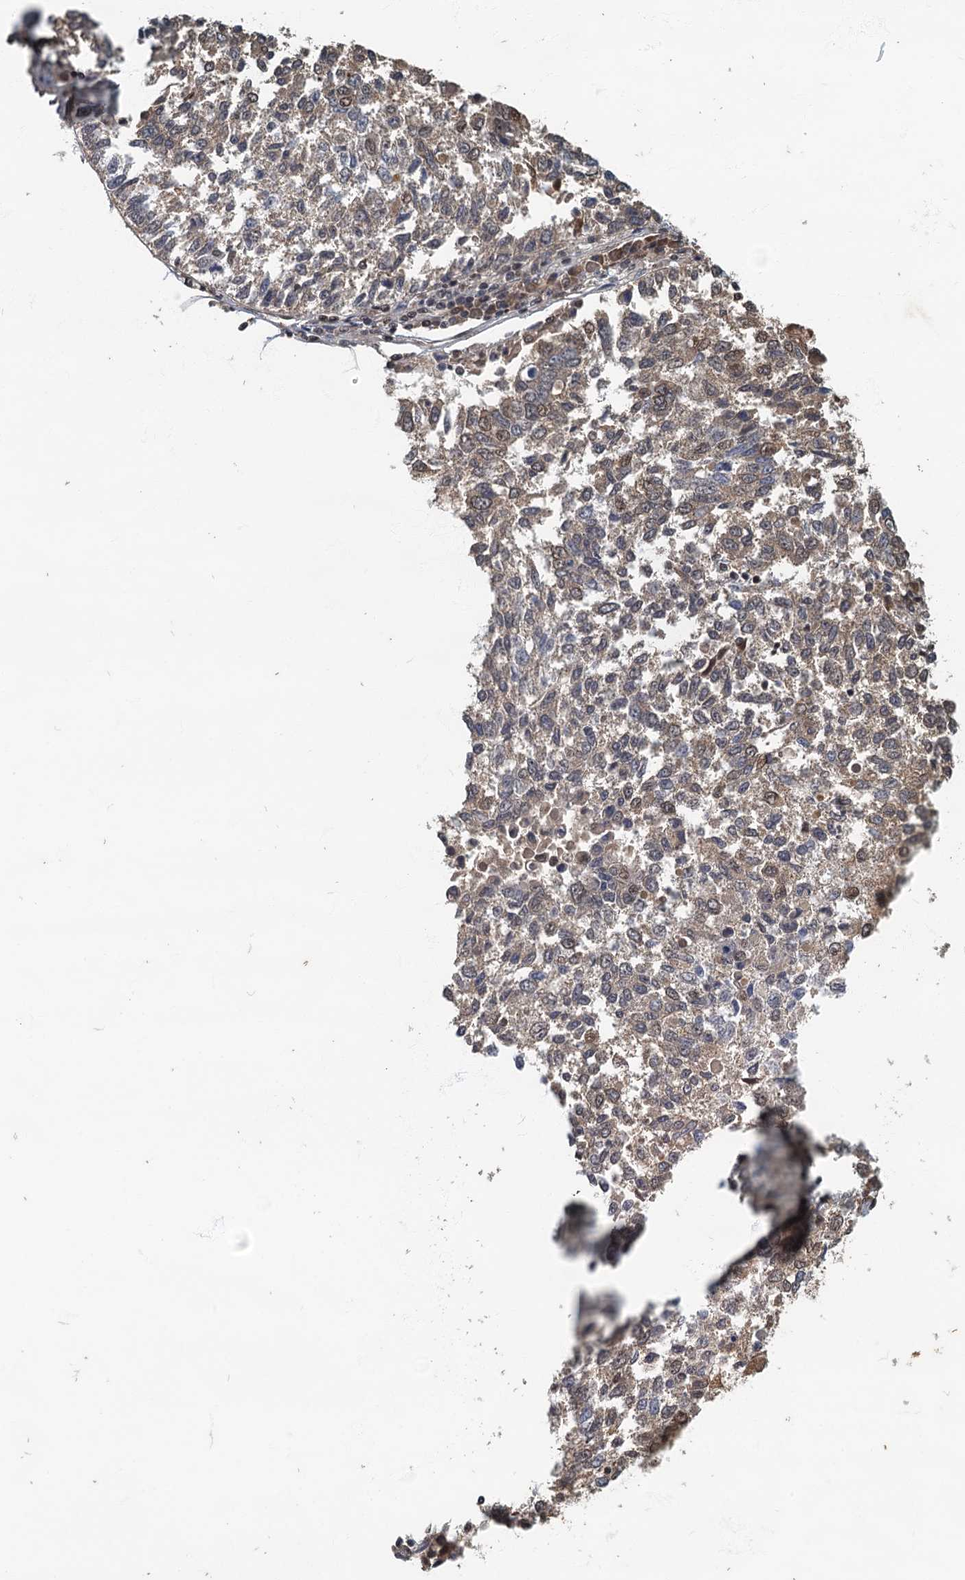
{"staining": {"intensity": "moderate", "quantity": "25%-75%", "location": "nuclear"}, "tissue": "lung cancer", "cell_type": "Tumor cells", "image_type": "cancer", "snomed": [{"axis": "morphology", "description": "Squamous cell carcinoma, NOS"}, {"axis": "topography", "description": "Lung"}], "caption": "Squamous cell carcinoma (lung) tissue reveals moderate nuclear positivity in about 25%-75% of tumor cells", "gene": "CKAP2L", "patient": {"sex": "male", "age": 73}}